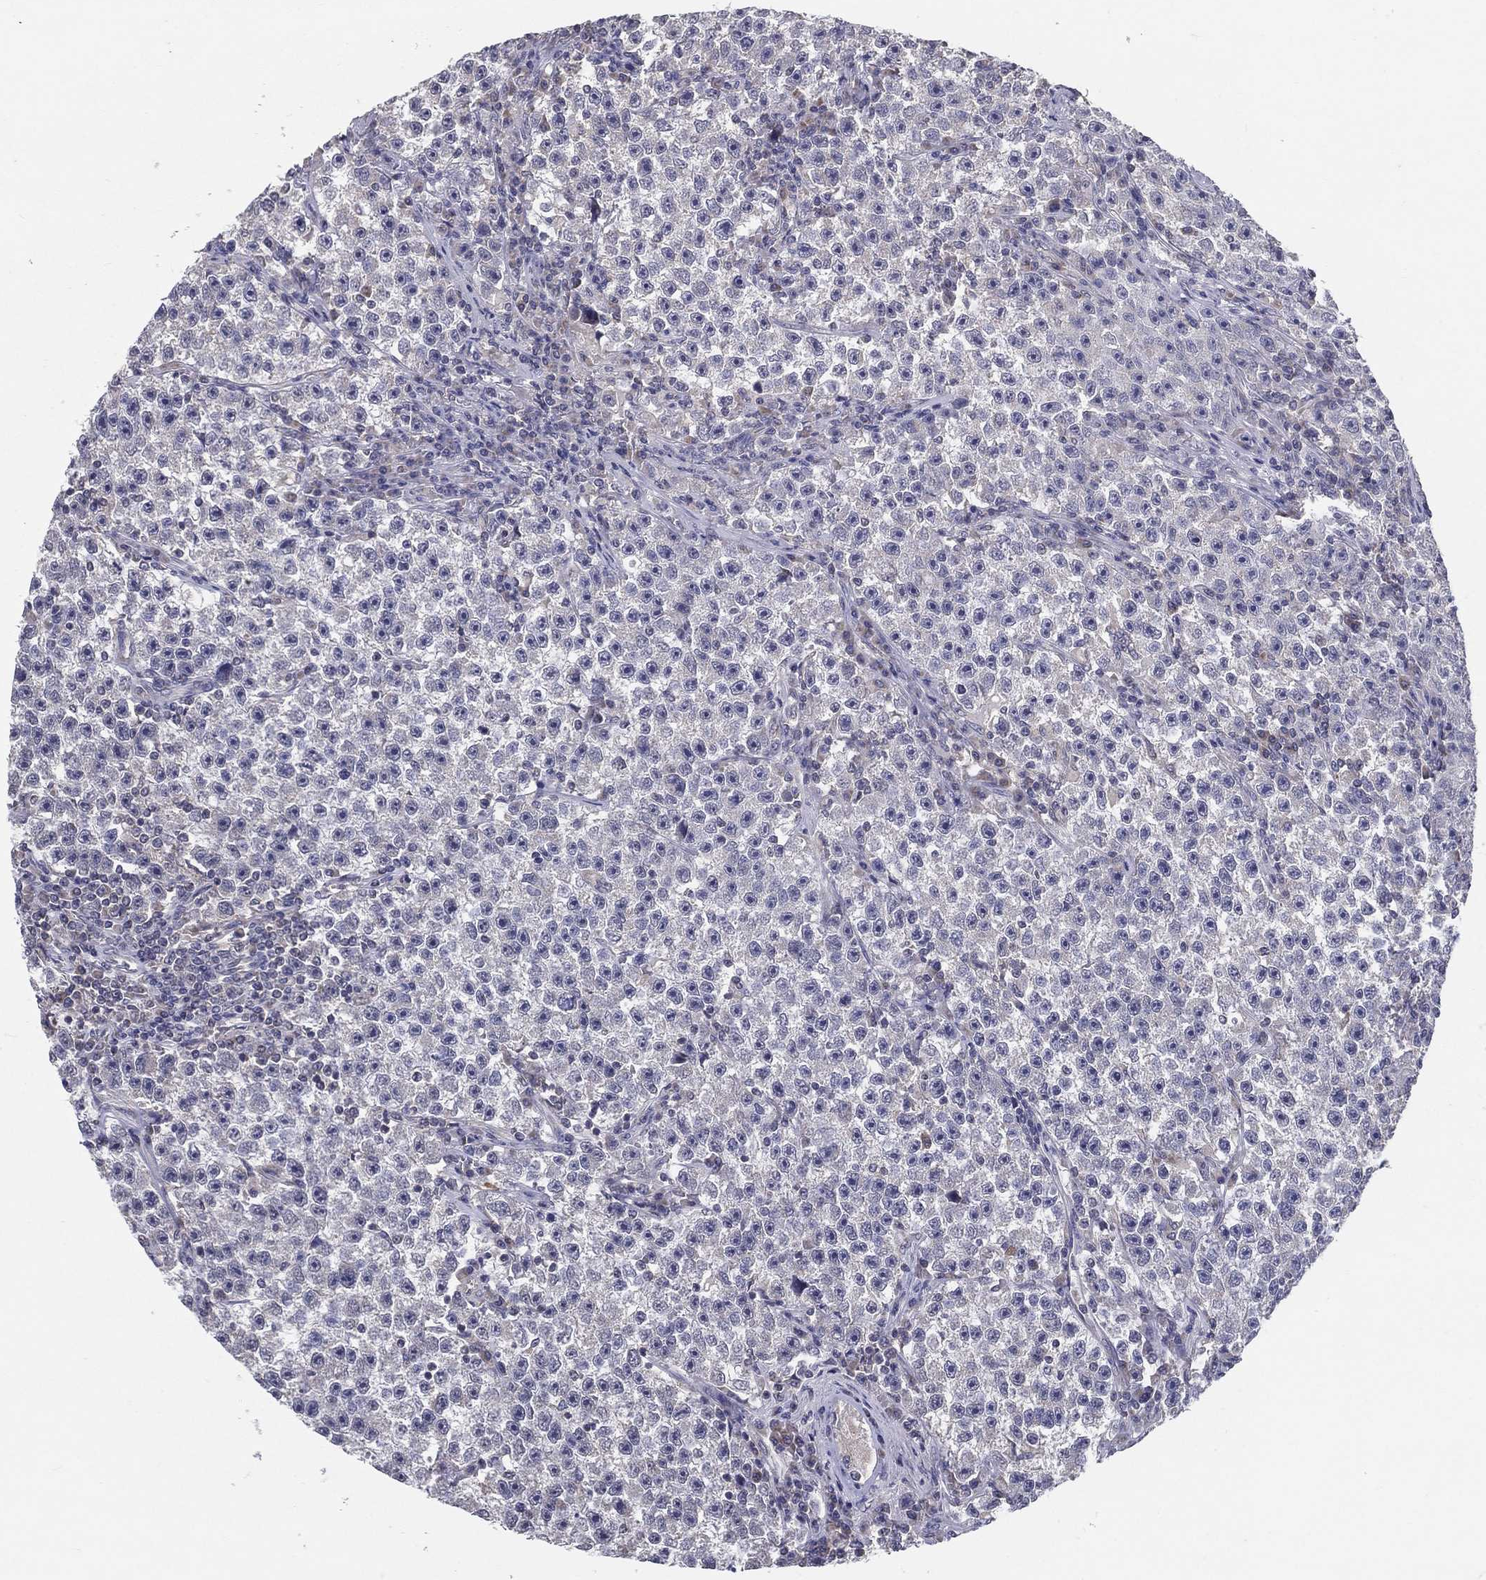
{"staining": {"intensity": "negative", "quantity": "none", "location": "none"}, "tissue": "testis cancer", "cell_type": "Tumor cells", "image_type": "cancer", "snomed": [{"axis": "morphology", "description": "Seminoma, NOS"}, {"axis": "topography", "description": "Testis"}], "caption": "Tumor cells are negative for protein expression in human seminoma (testis).", "gene": "PCSK1", "patient": {"sex": "male", "age": 22}}